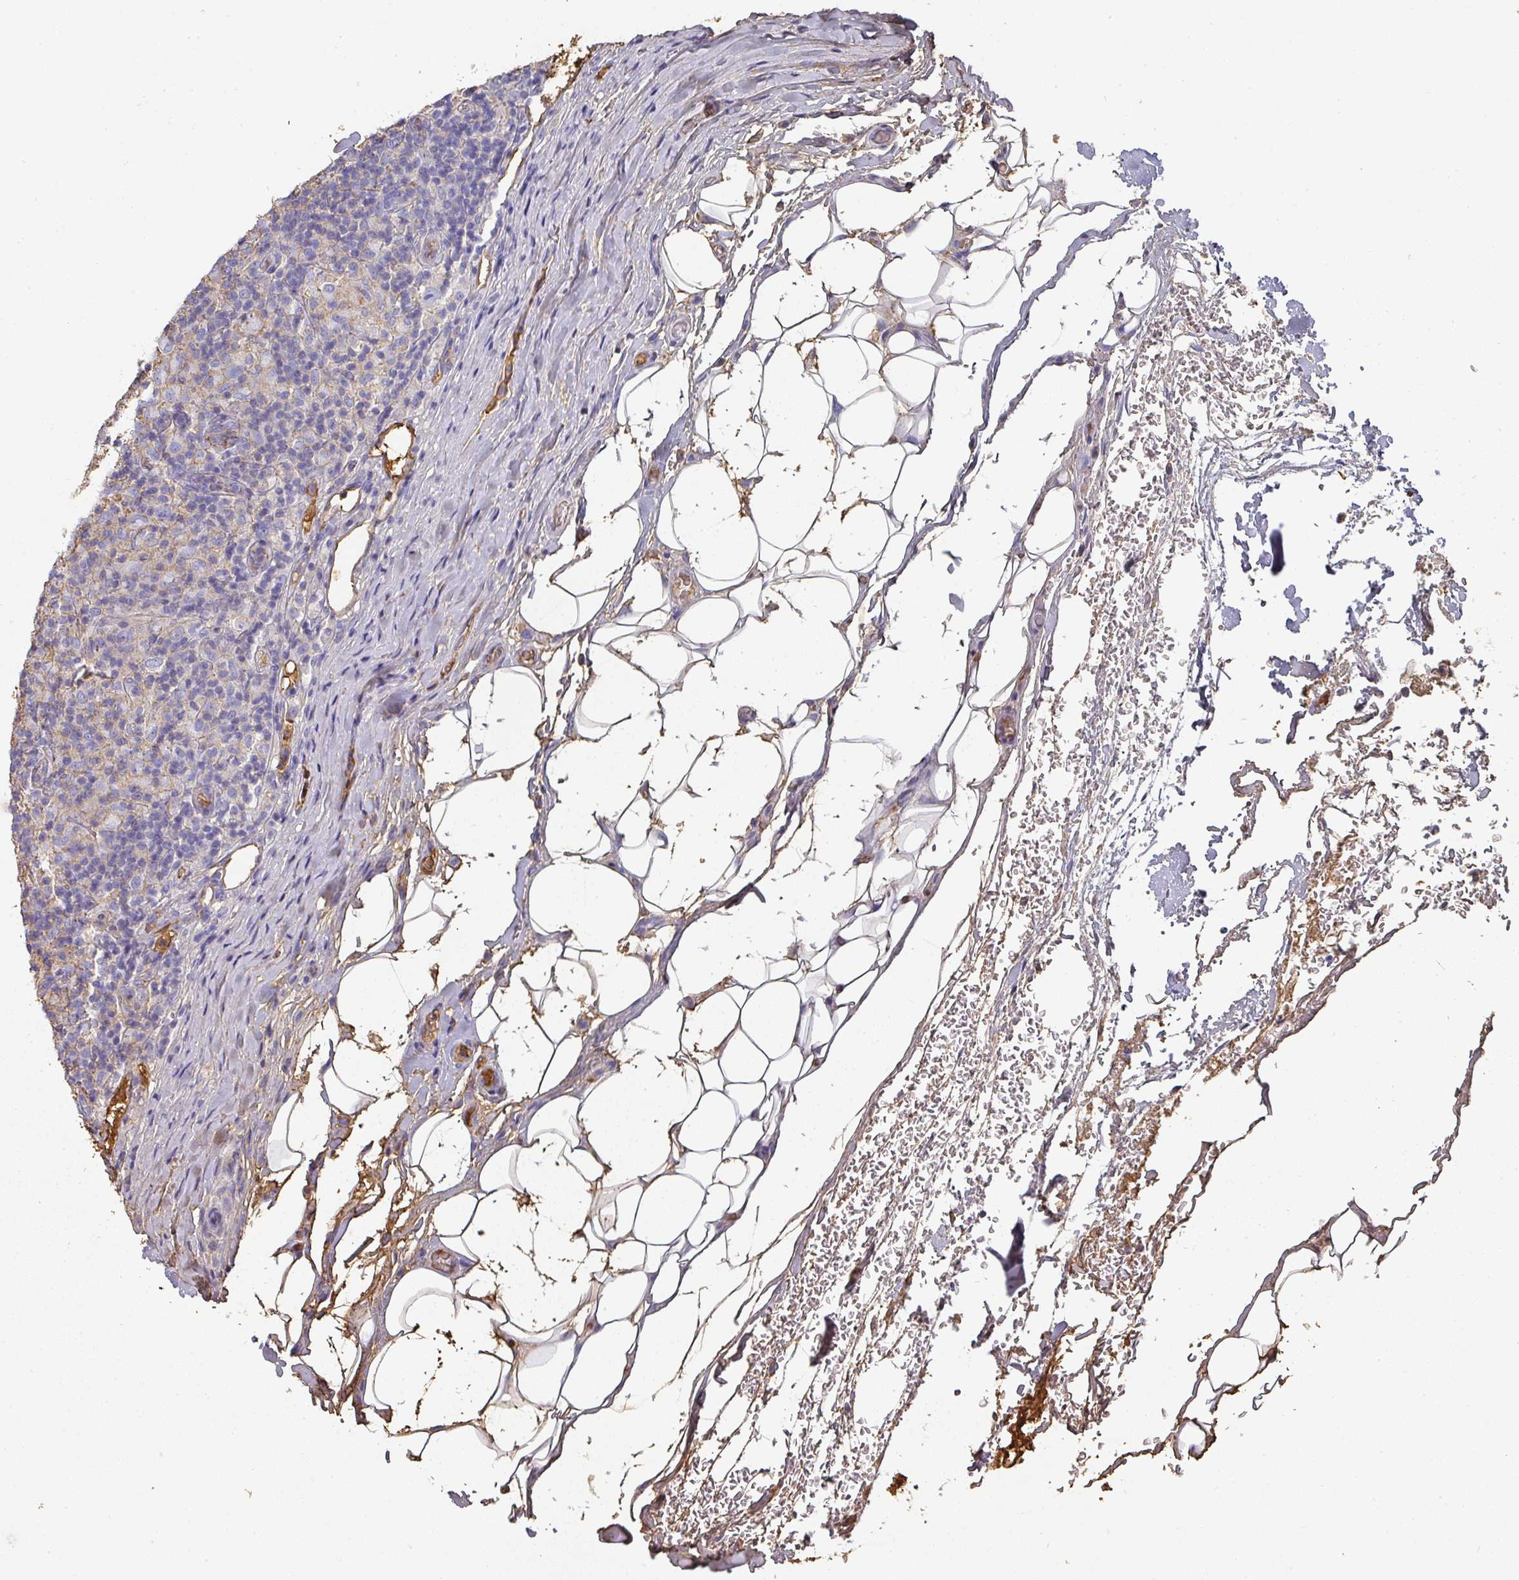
{"staining": {"intensity": "negative", "quantity": "none", "location": "none"}, "tissue": "lymphoma", "cell_type": "Tumor cells", "image_type": "cancer", "snomed": [{"axis": "morphology", "description": "Hodgkin's disease, NOS"}, {"axis": "topography", "description": "Lymph node"}], "caption": "High power microscopy photomicrograph of an IHC photomicrograph of lymphoma, revealing no significant expression in tumor cells. (Immunohistochemistry, brightfield microscopy, high magnification).", "gene": "ALB", "patient": {"sex": "male", "age": 70}}